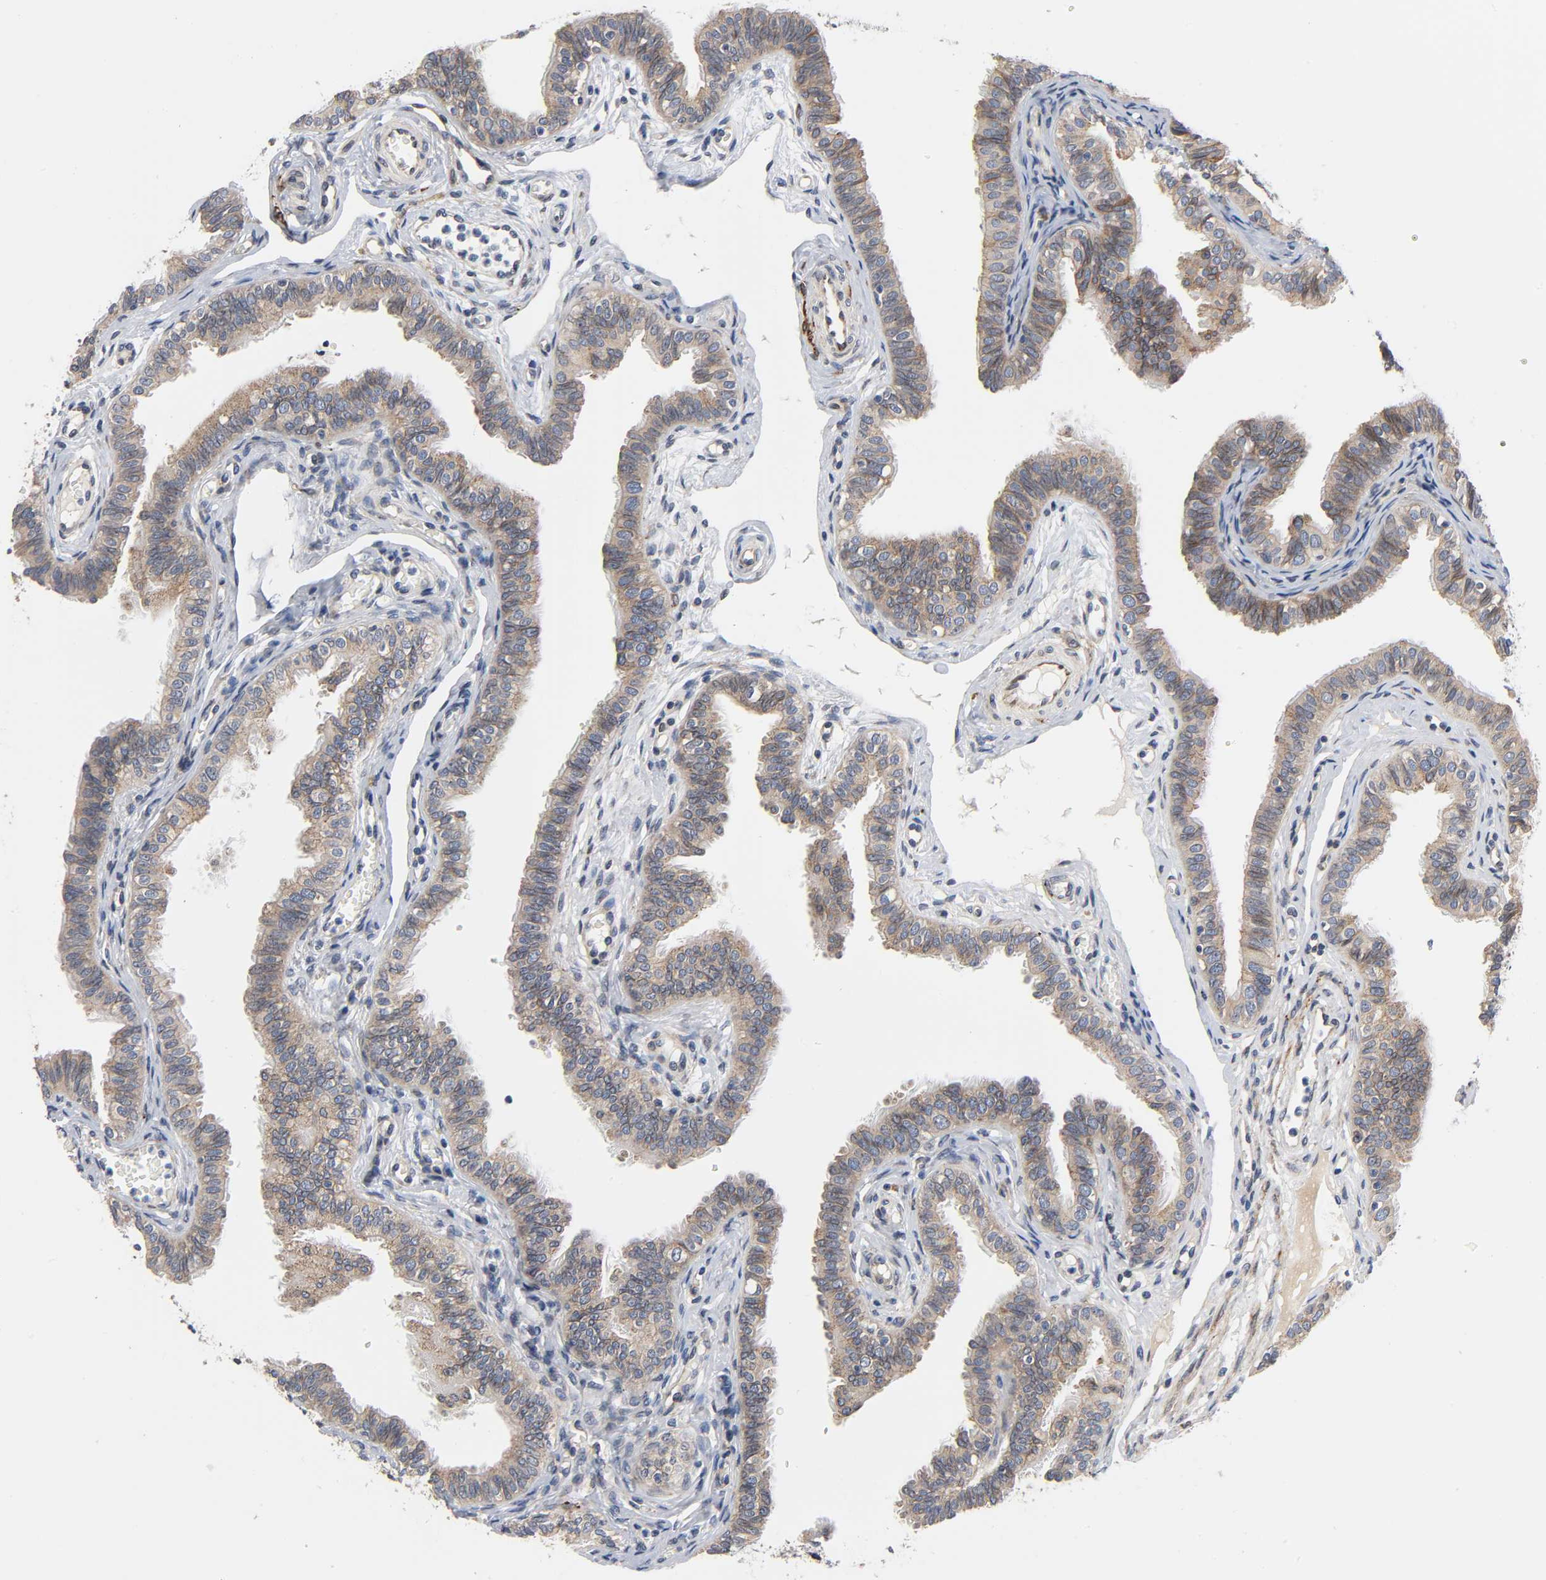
{"staining": {"intensity": "strong", "quantity": ">75%", "location": "cytoplasmic/membranous"}, "tissue": "fallopian tube", "cell_type": "Glandular cells", "image_type": "normal", "snomed": [{"axis": "morphology", "description": "Normal tissue, NOS"}, {"axis": "morphology", "description": "Dermoid, NOS"}, {"axis": "topography", "description": "Fallopian tube"}], "caption": "Normal fallopian tube demonstrates strong cytoplasmic/membranous expression in about >75% of glandular cells, visualized by immunohistochemistry.", "gene": "ASB6", "patient": {"sex": "female", "age": 33}}